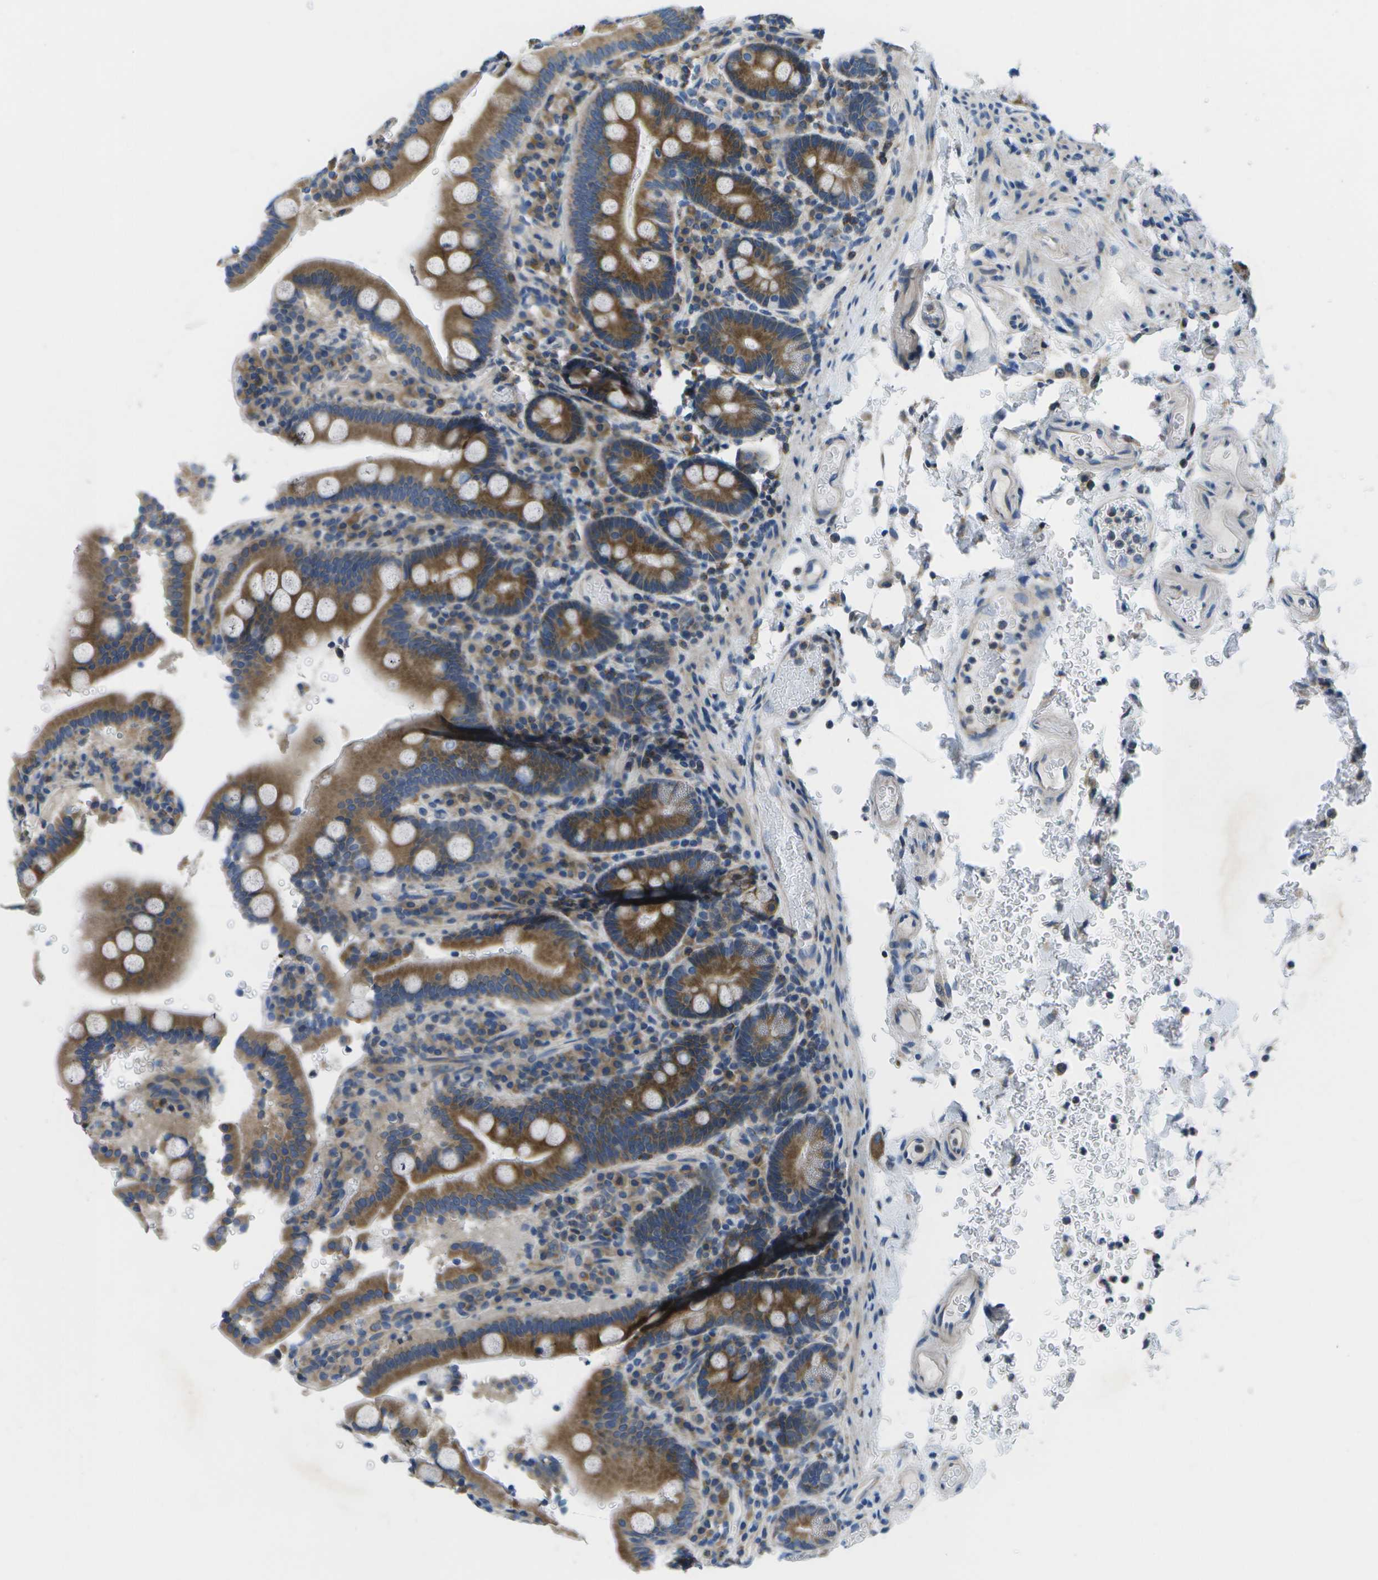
{"staining": {"intensity": "moderate", "quantity": ">75%", "location": "cytoplasmic/membranous"}, "tissue": "duodenum", "cell_type": "Glandular cells", "image_type": "normal", "snomed": [{"axis": "morphology", "description": "Normal tissue, NOS"}, {"axis": "topography", "description": "Small intestine, NOS"}], "caption": "A high-resolution micrograph shows immunohistochemistry staining of unremarkable duodenum, which demonstrates moderate cytoplasmic/membranous staining in about >75% of glandular cells.", "gene": "GDF5", "patient": {"sex": "female", "age": 71}}